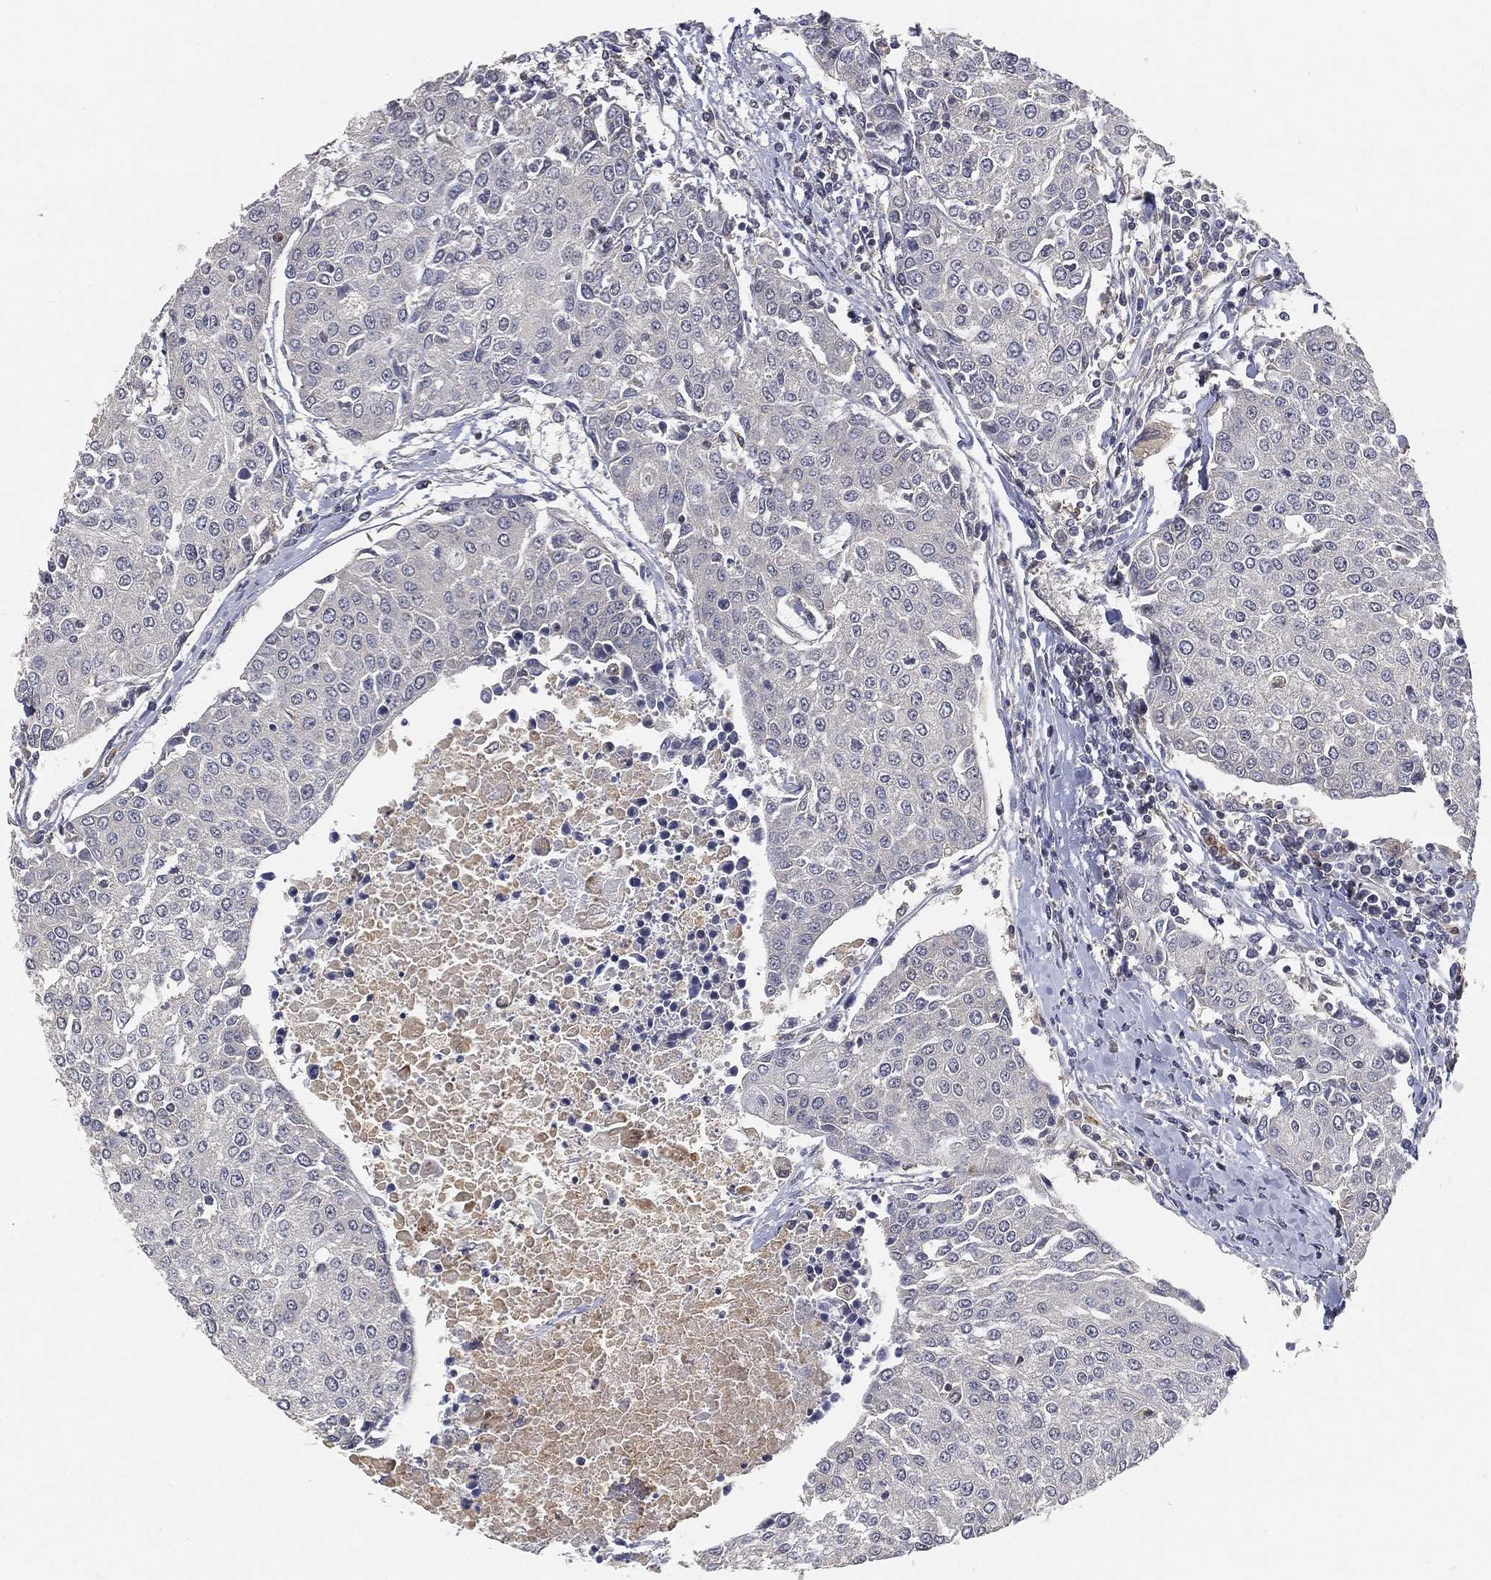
{"staining": {"intensity": "negative", "quantity": "none", "location": "none"}, "tissue": "urothelial cancer", "cell_type": "Tumor cells", "image_type": "cancer", "snomed": [{"axis": "morphology", "description": "Urothelial carcinoma, High grade"}, {"axis": "topography", "description": "Urinary bladder"}], "caption": "Human high-grade urothelial carcinoma stained for a protein using IHC demonstrates no staining in tumor cells.", "gene": "MAPK1", "patient": {"sex": "female", "age": 85}}